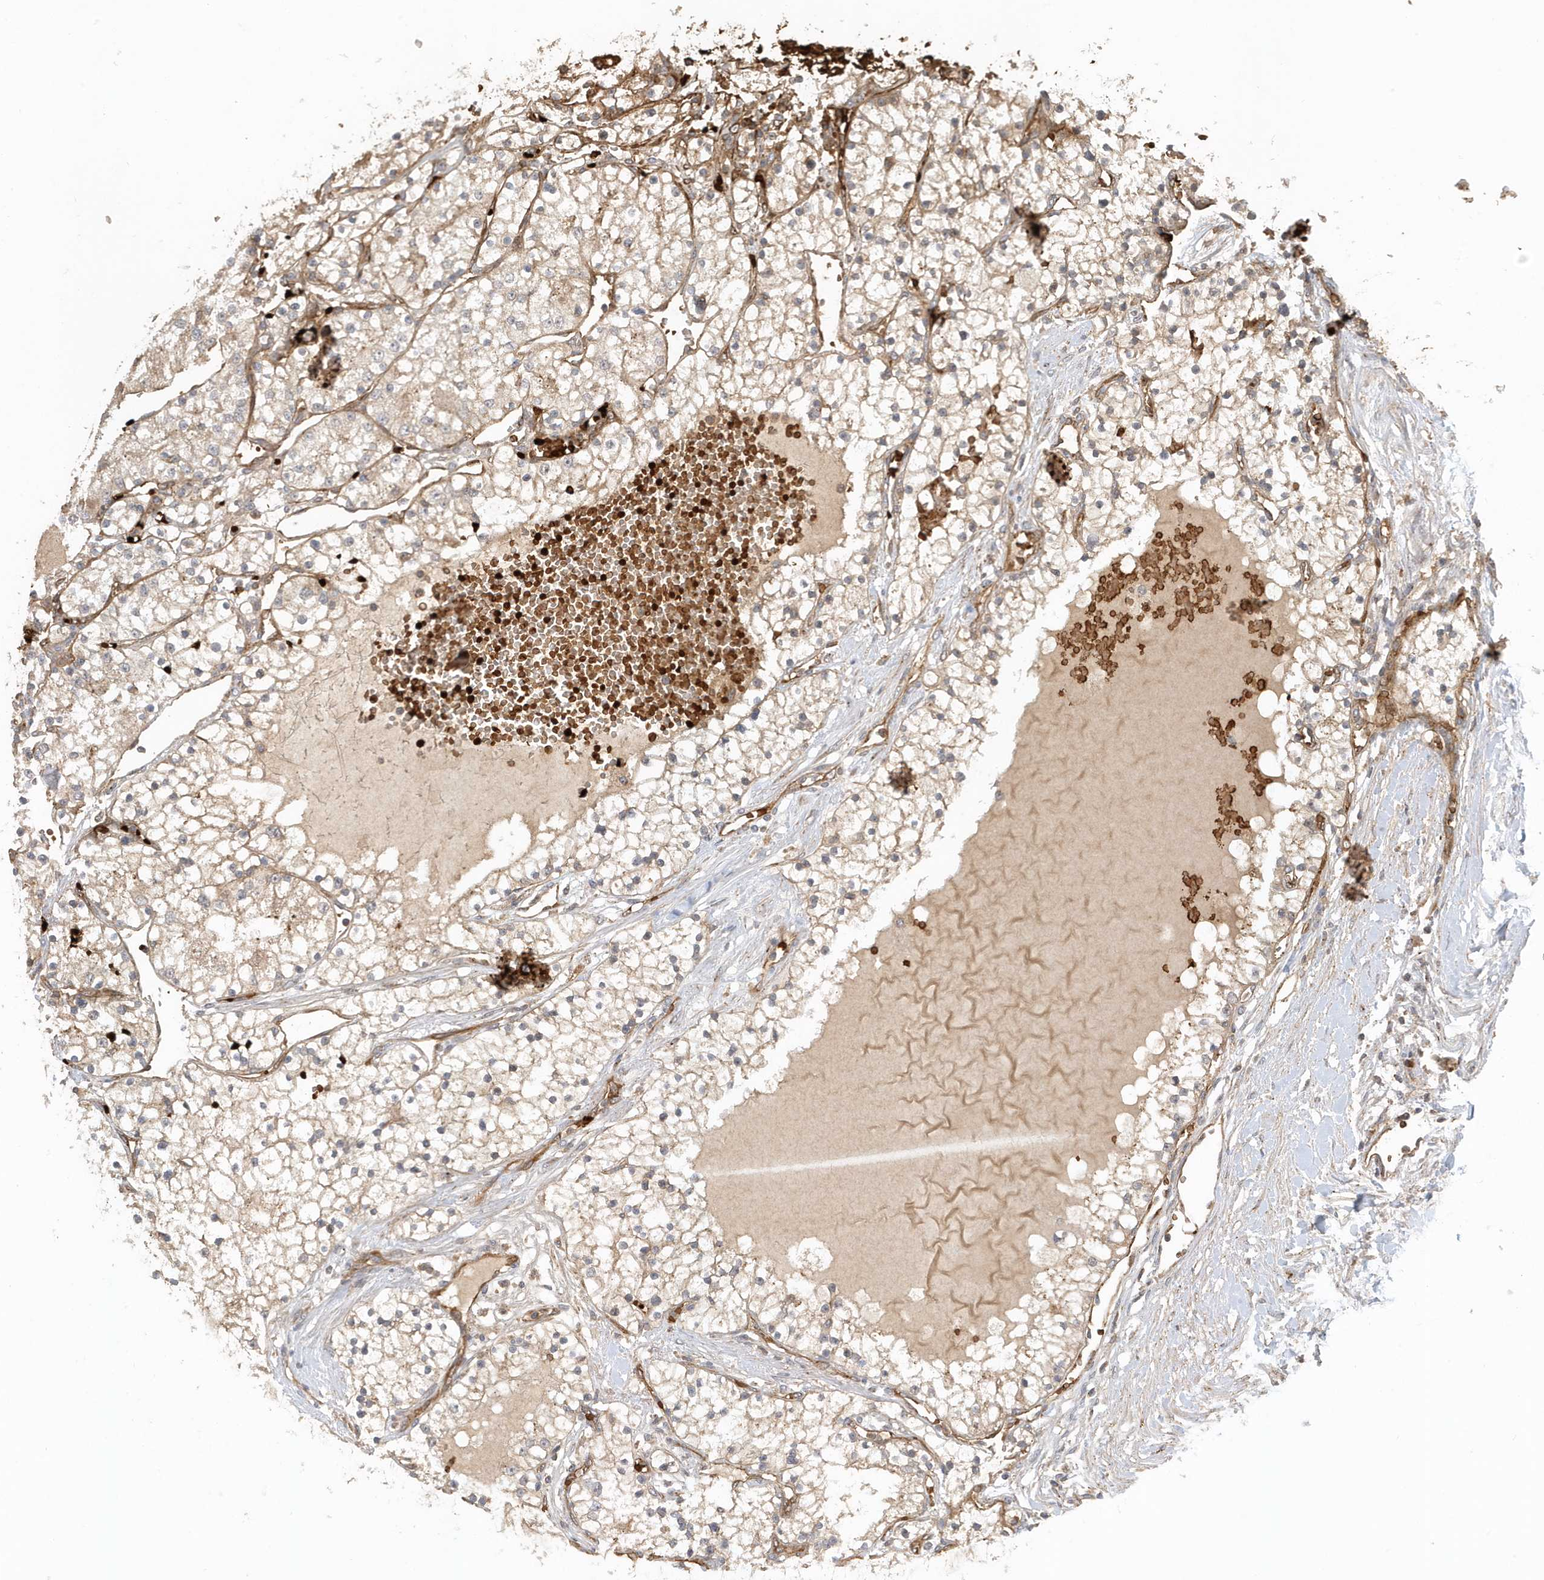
{"staining": {"intensity": "negative", "quantity": "none", "location": "none"}, "tissue": "renal cancer", "cell_type": "Tumor cells", "image_type": "cancer", "snomed": [{"axis": "morphology", "description": "Normal tissue, NOS"}, {"axis": "morphology", "description": "Adenocarcinoma, NOS"}, {"axis": "topography", "description": "Kidney"}], "caption": "IHC histopathology image of neoplastic tissue: renal adenocarcinoma stained with DAB exhibits no significant protein expression in tumor cells.", "gene": "FYCO1", "patient": {"sex": "male", "age": 68}}